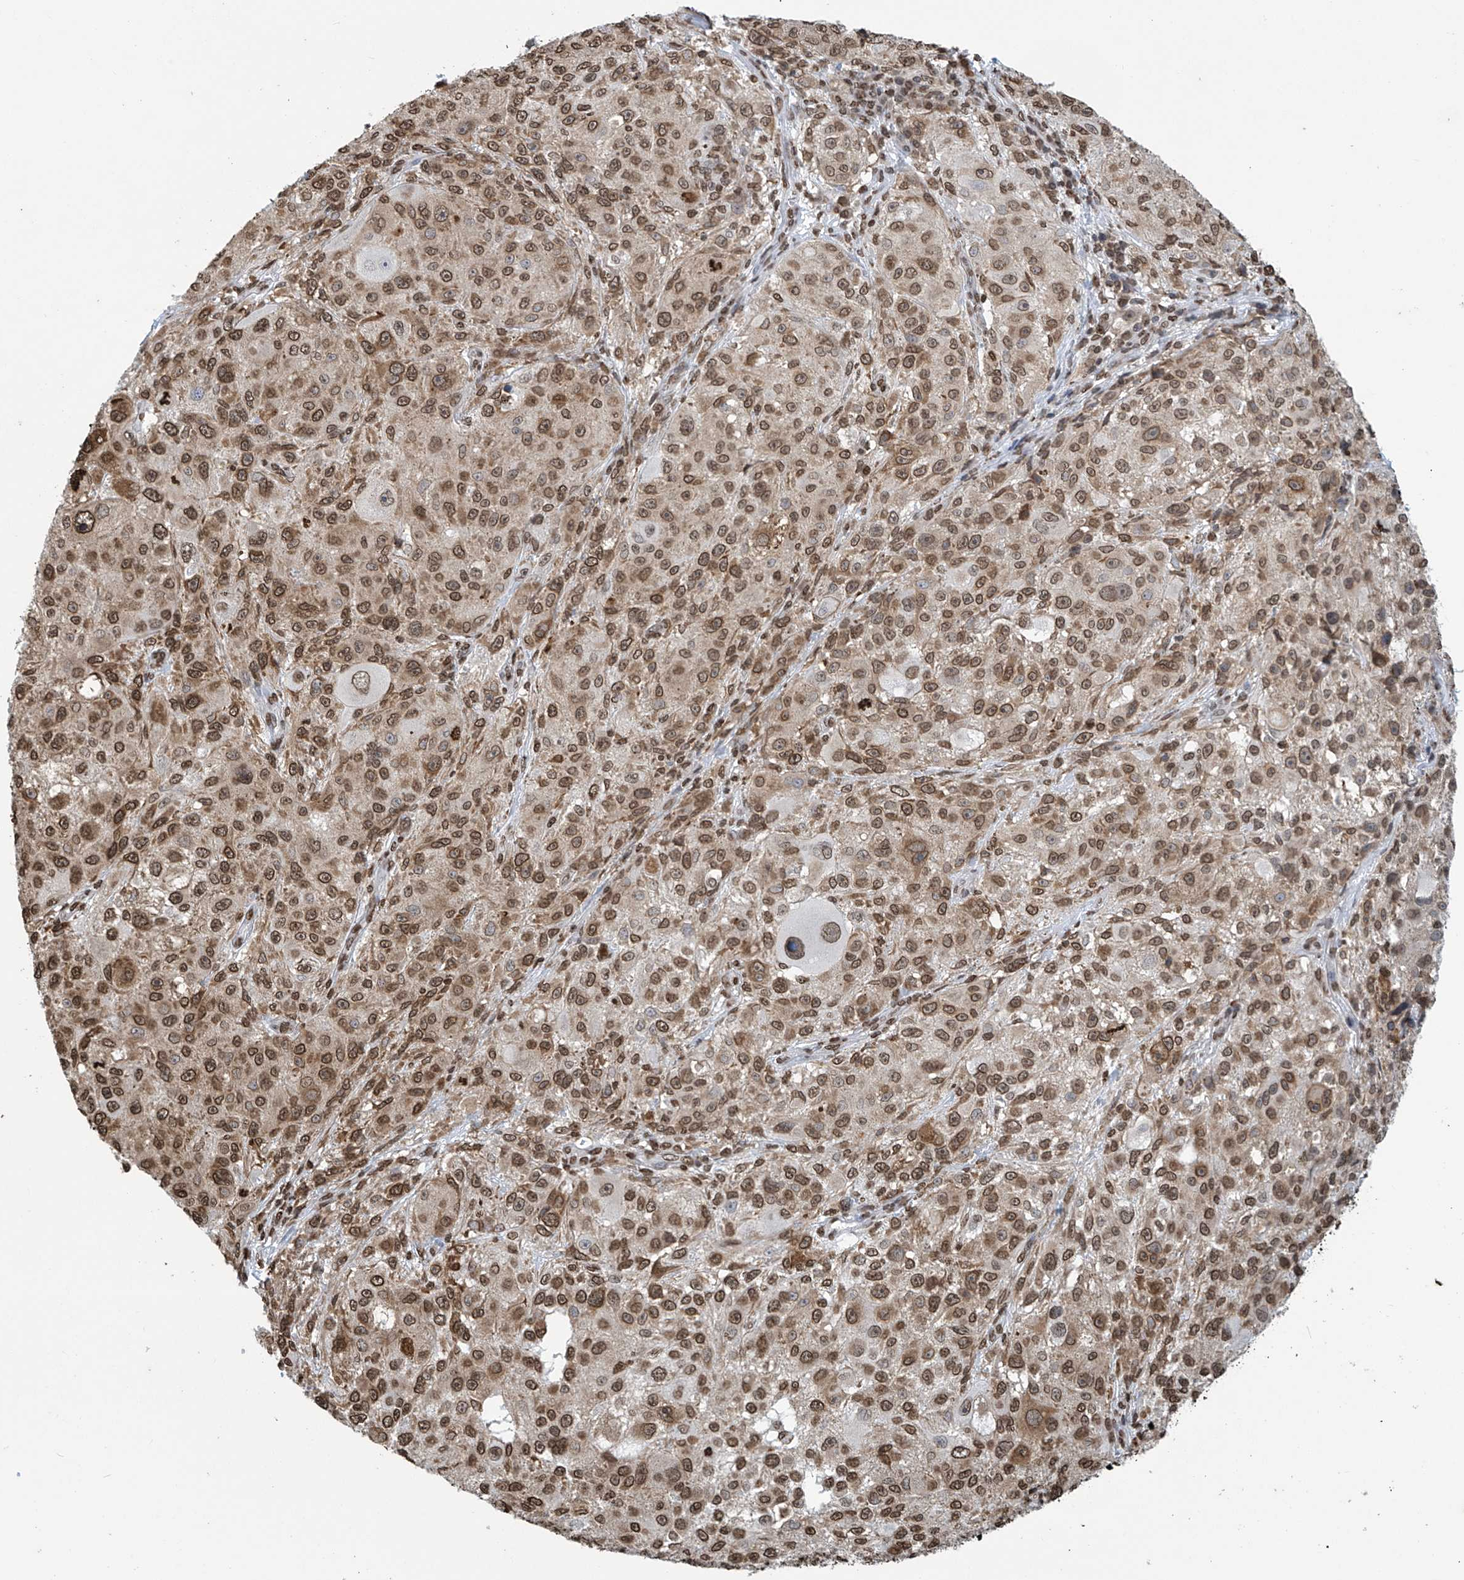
{"staining": {"intensity": "moderate", "quantity": ">75%", "location": "nuclear"}, "tissue": "melanoma", "cell_type": "Tumor cells", "image_type": "cancer", "snomed": [{"axis": "morphology", "description": "Necrosis, NOS"}, {"axis": "morphology", "description": "Malignant melanoma, NOS"}, {"axis": "topography", "description": "Skin"}], "caption": "The immunohistochemical stain shows moderate nuclear expression in tumor cells of malignant melanoma tissue. Using DAB (brown) and hematoxylin (blue) stains, captured at high magnification using brightfield microscopy.", "gene": "DPPA2", "patient": {"sex": "female", "age": 87}}